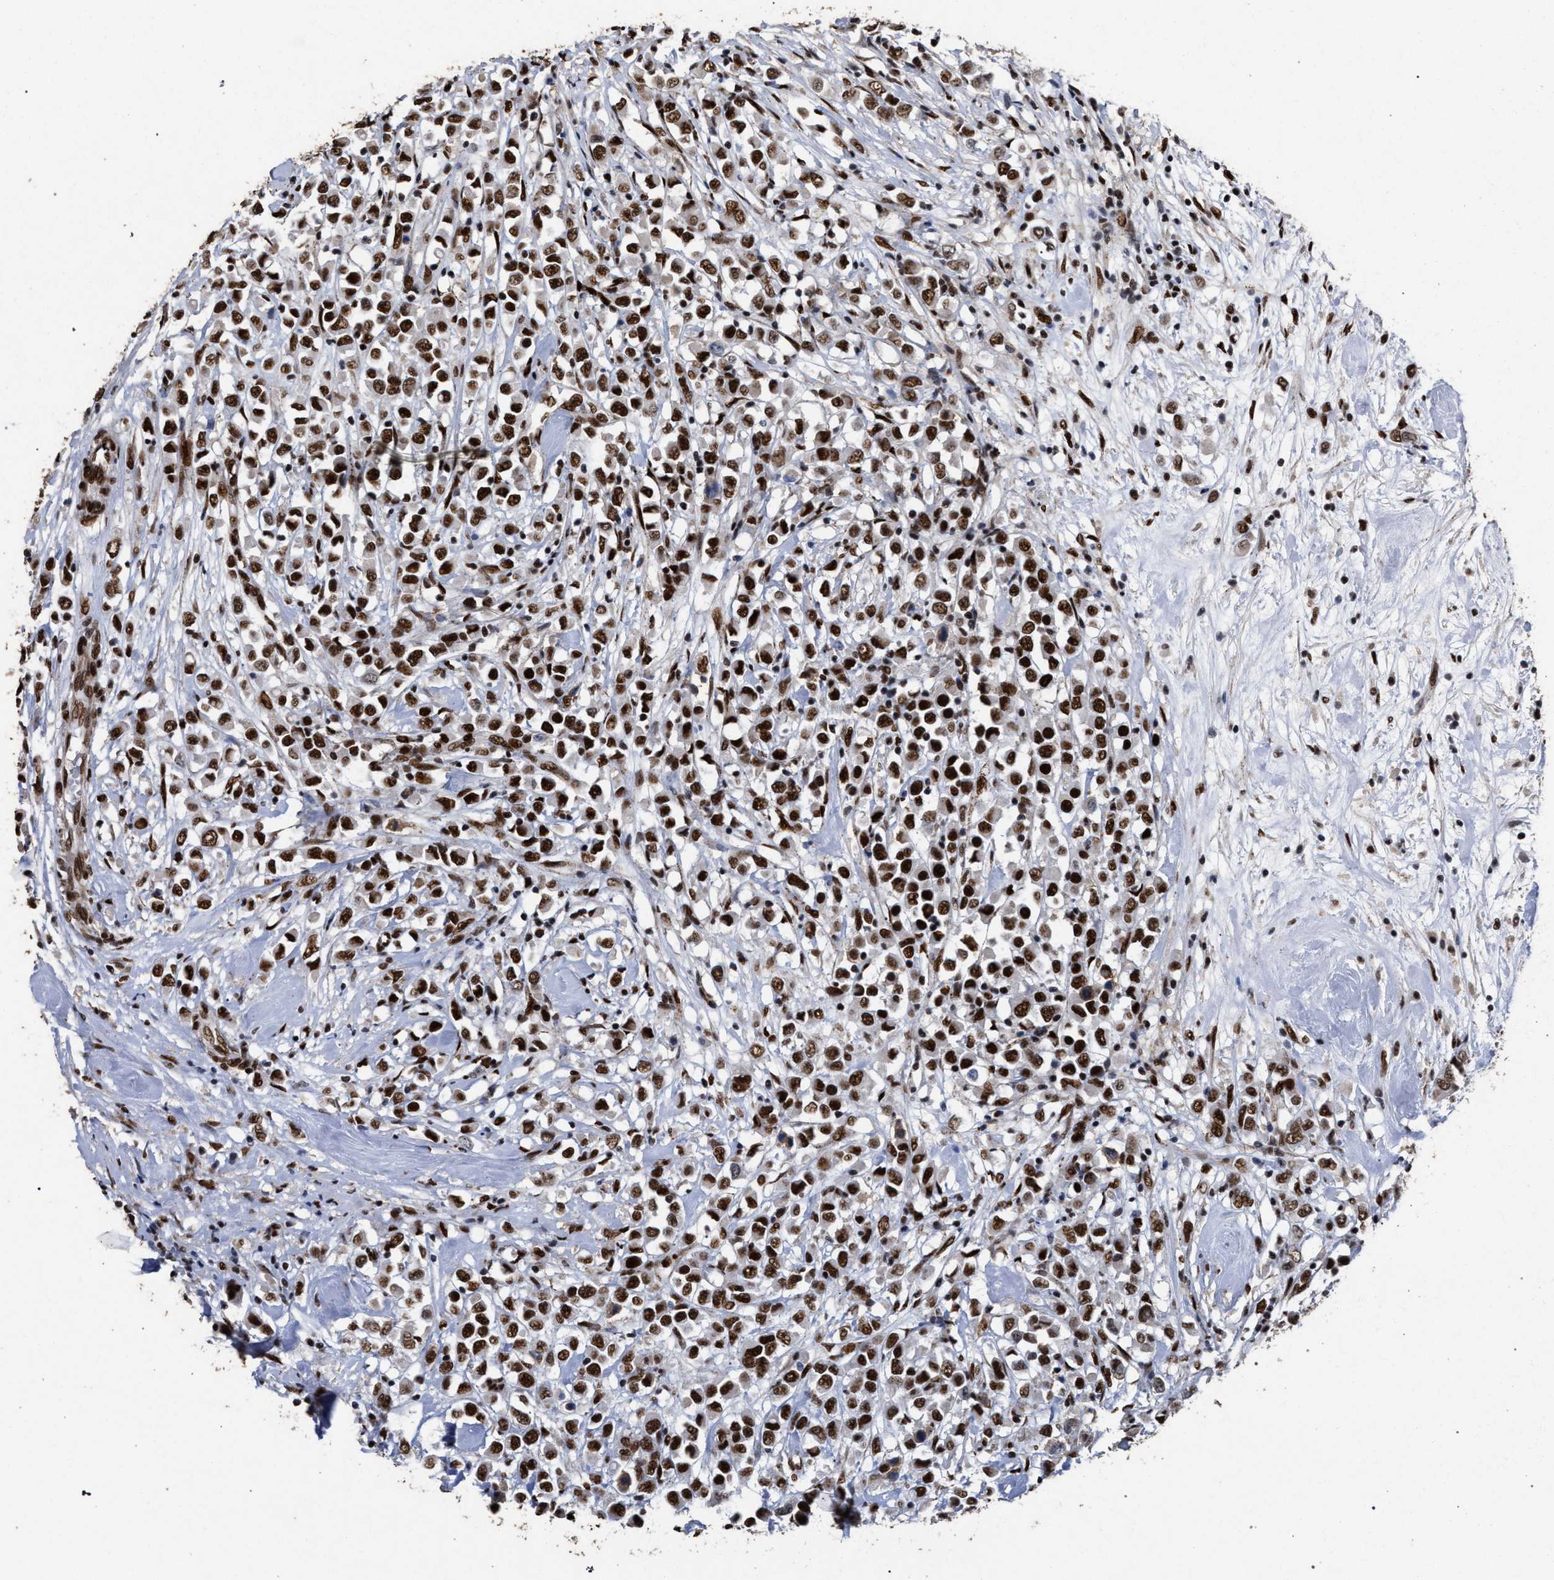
{"staining": {"intensity": "strong", "quantity": ">75%", "location": "nuclear"}, "tissue": "breast cancer", "cell_type": "Tumor cells", "image_type": "cancer", "snomed": [{"axis": "morphology", "description": "Duct carcinoma"}, {"axis": "topography", "description": "Breast"}], "caption": "This is an image of IHC staining of infiltrating ductal carcinoma (breast), which shows strong positivity in the nuclear of tumor cells.", "gene": "TP53BP1", "patient": {"sex": "female", "age": 61}}